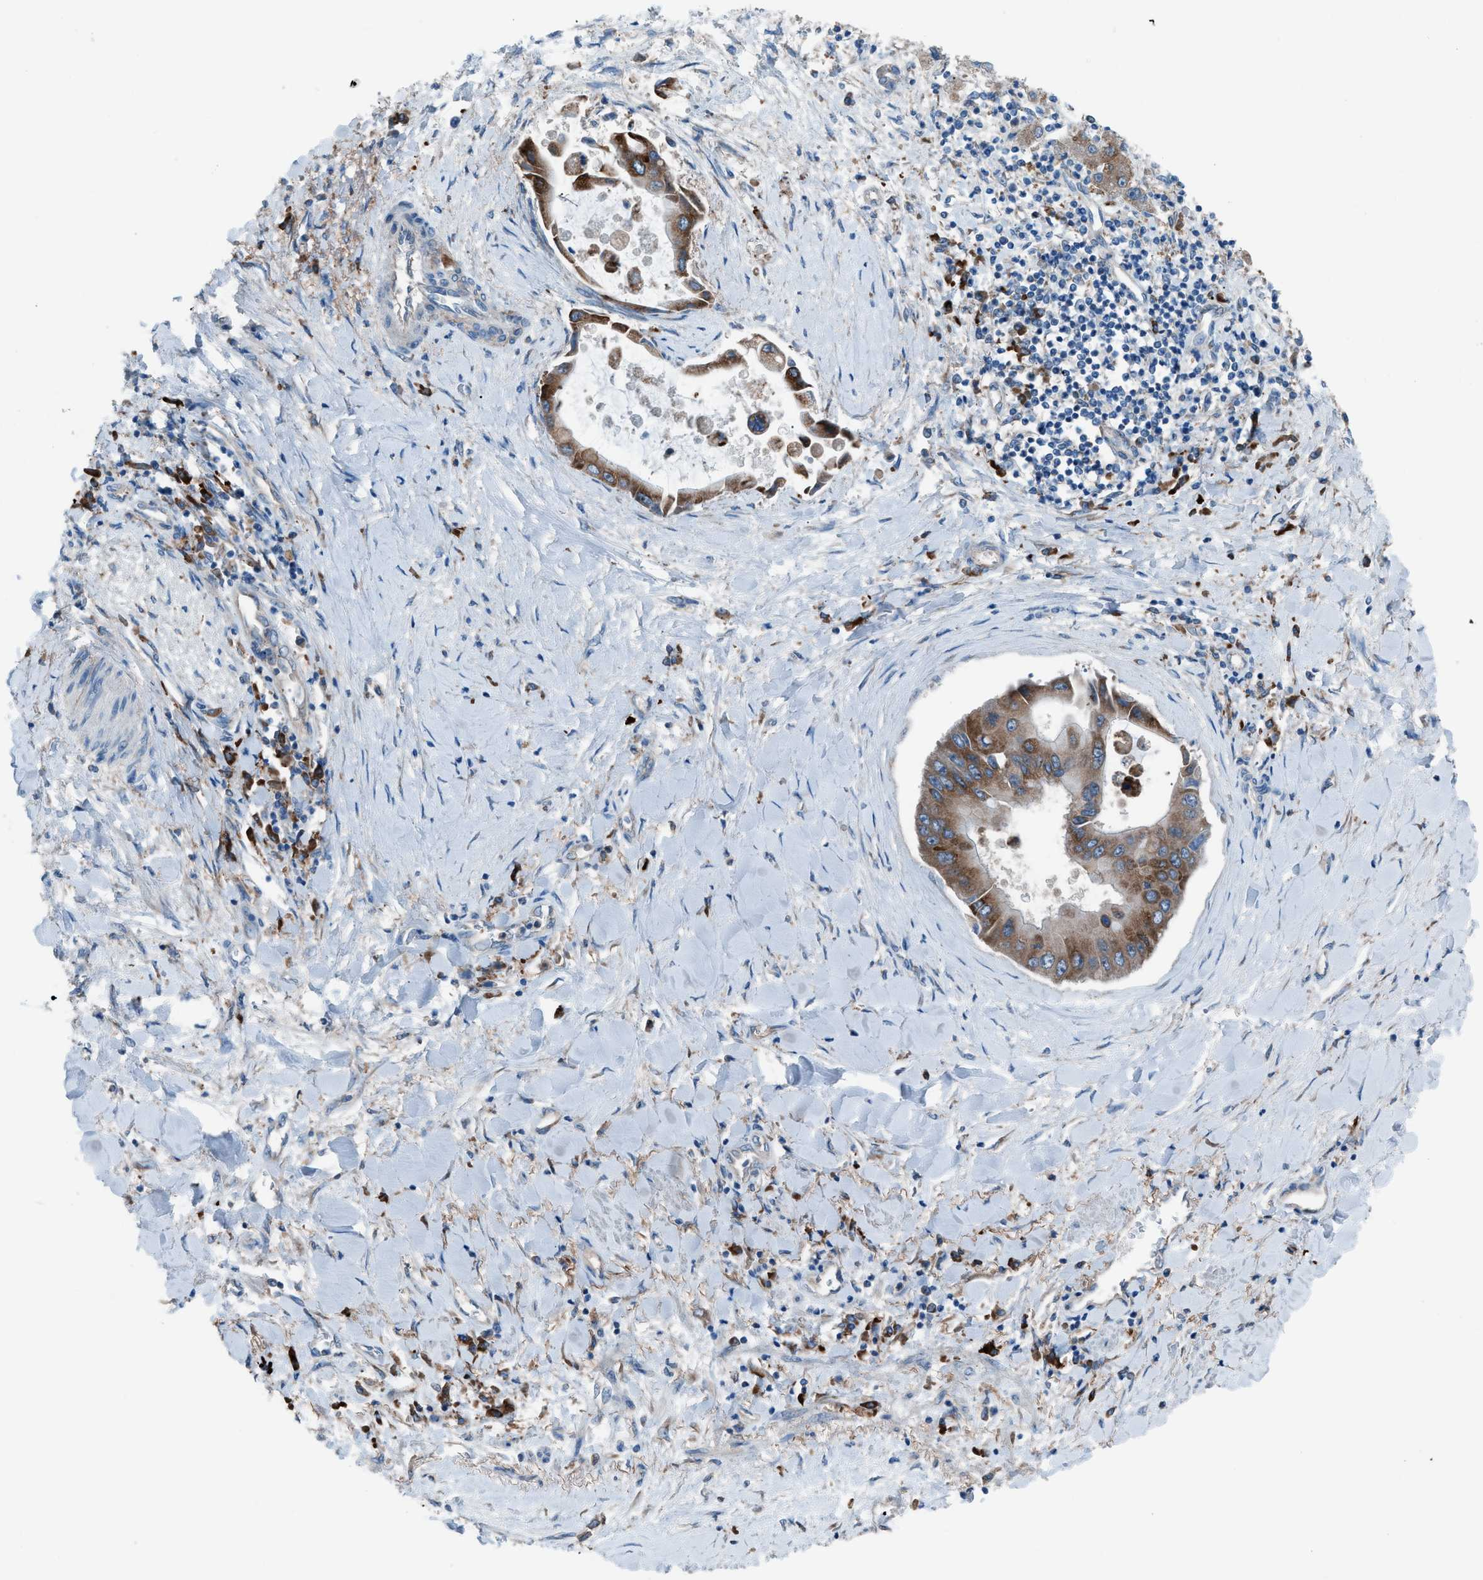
{"staining": {"intensity": "strong", "quantity": ">75%", "location": "cytoplasmic/membranous"}, "tissue": "liver cancer", "cell_type": "Tumor cells", "image_type": "cancer", "snomed": [{"axis": "morphology", "description": "Cholangiocarcinoma"}, {"axis": "topography", "description": "Liver"}], "caption": "Protein staining of liver cancer (cholangiocarcinoma) tissue exhibits strong cytoplasmic/membranous expression in approximately >75% of tumor cells. The staining was performed using DAB, with brown indicating positive protein expression. Nuclei are stained blue with hematoxylin.", "gene": "HEG1", "patient": {"sex": "male", "age": 50}}